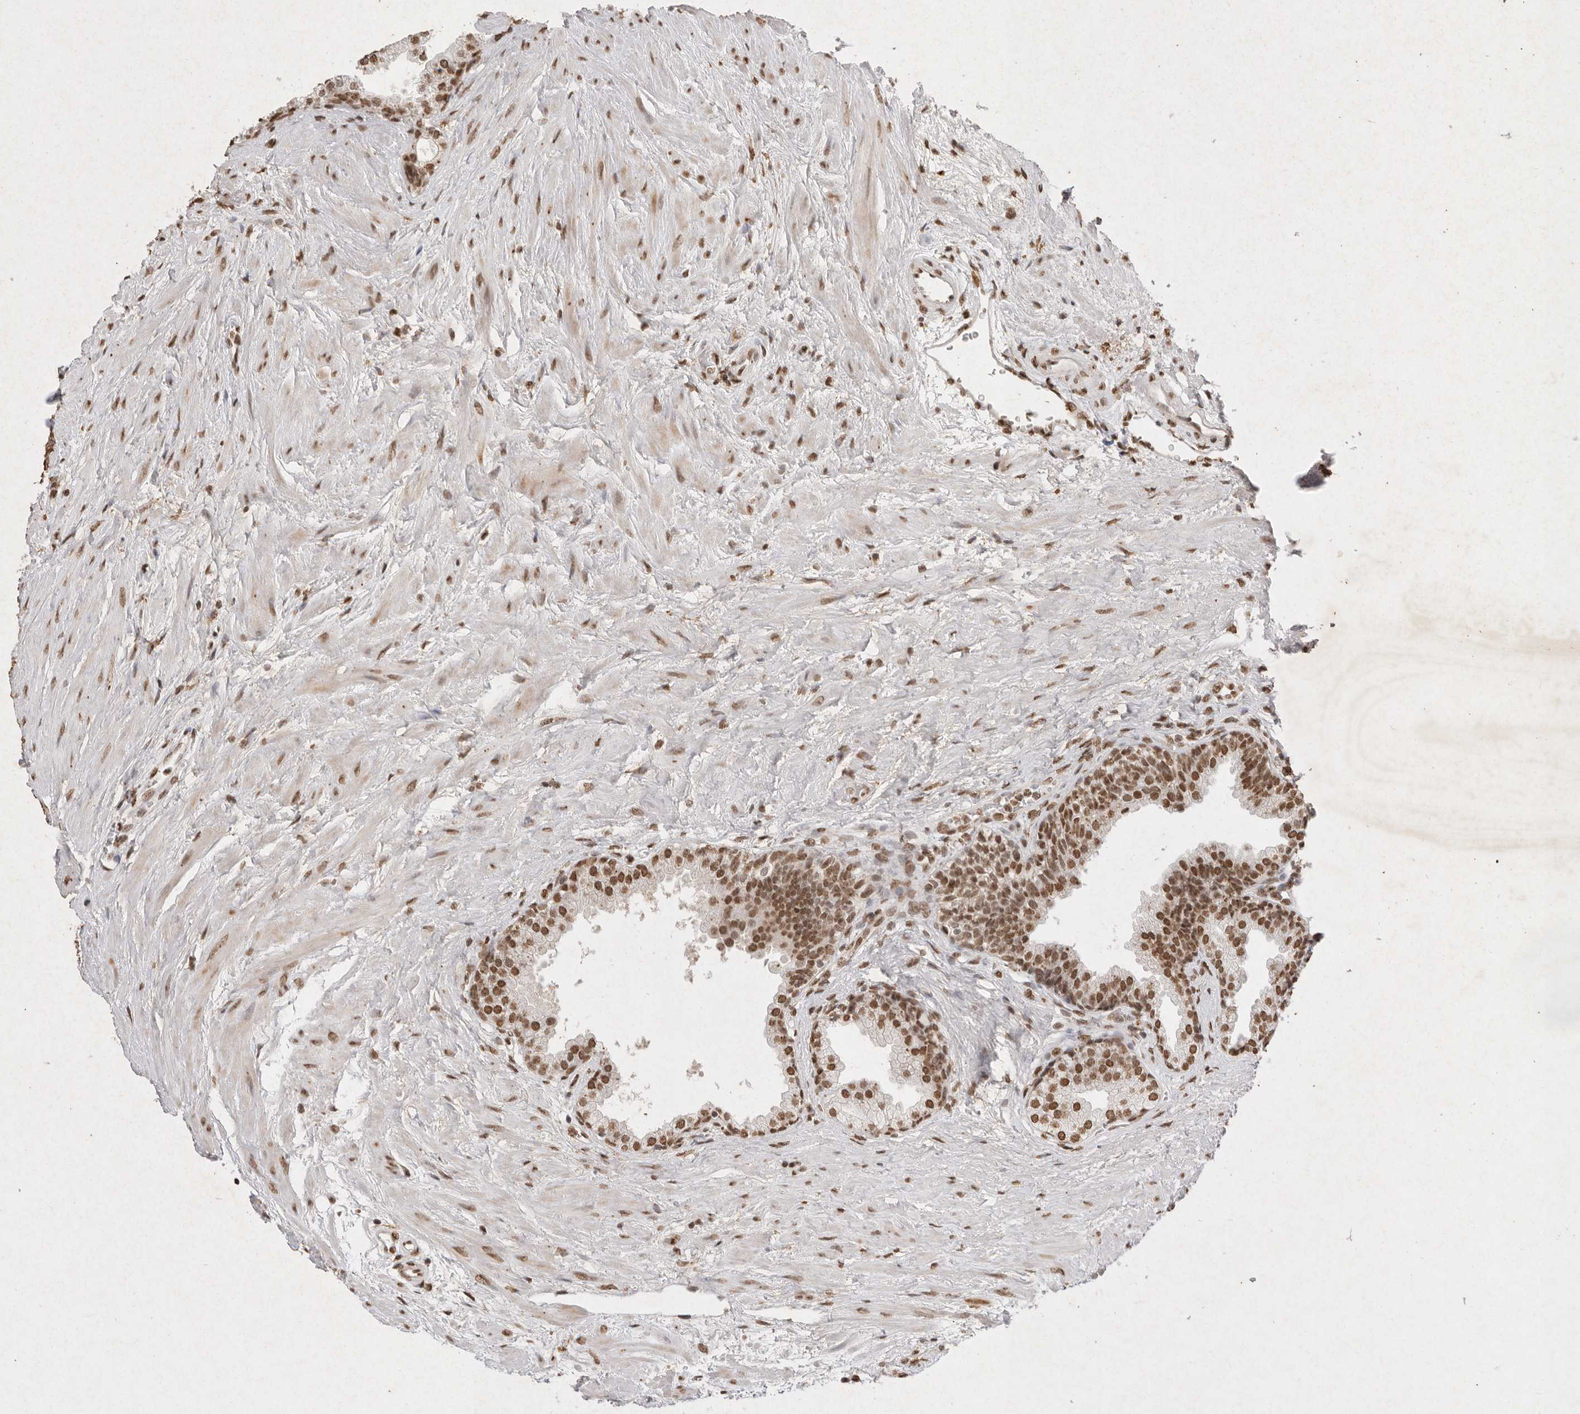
{"staining": {"intensity": "moderate", "quantity": "25%-75%", "location": "nuclear"}, "tissue": "prostate", "cell_type": "Glandular cells", "image_type": "normal", "snomed": [{"axis": "morphology", "description": "Normal tissue, NOS"}, {"axis": "topography", "description": "Prostate"}], "caption": "This photomicrograph demonstrates benign prostate stained with immunohistochemistry (IHC) to label a protein in brown. The nuclear of glandular cells show moderate positivity for the protein. Nuclei are counter-stained blue.", "gene": "NKX3", "patient": {"sex": "male", "age": 48}}